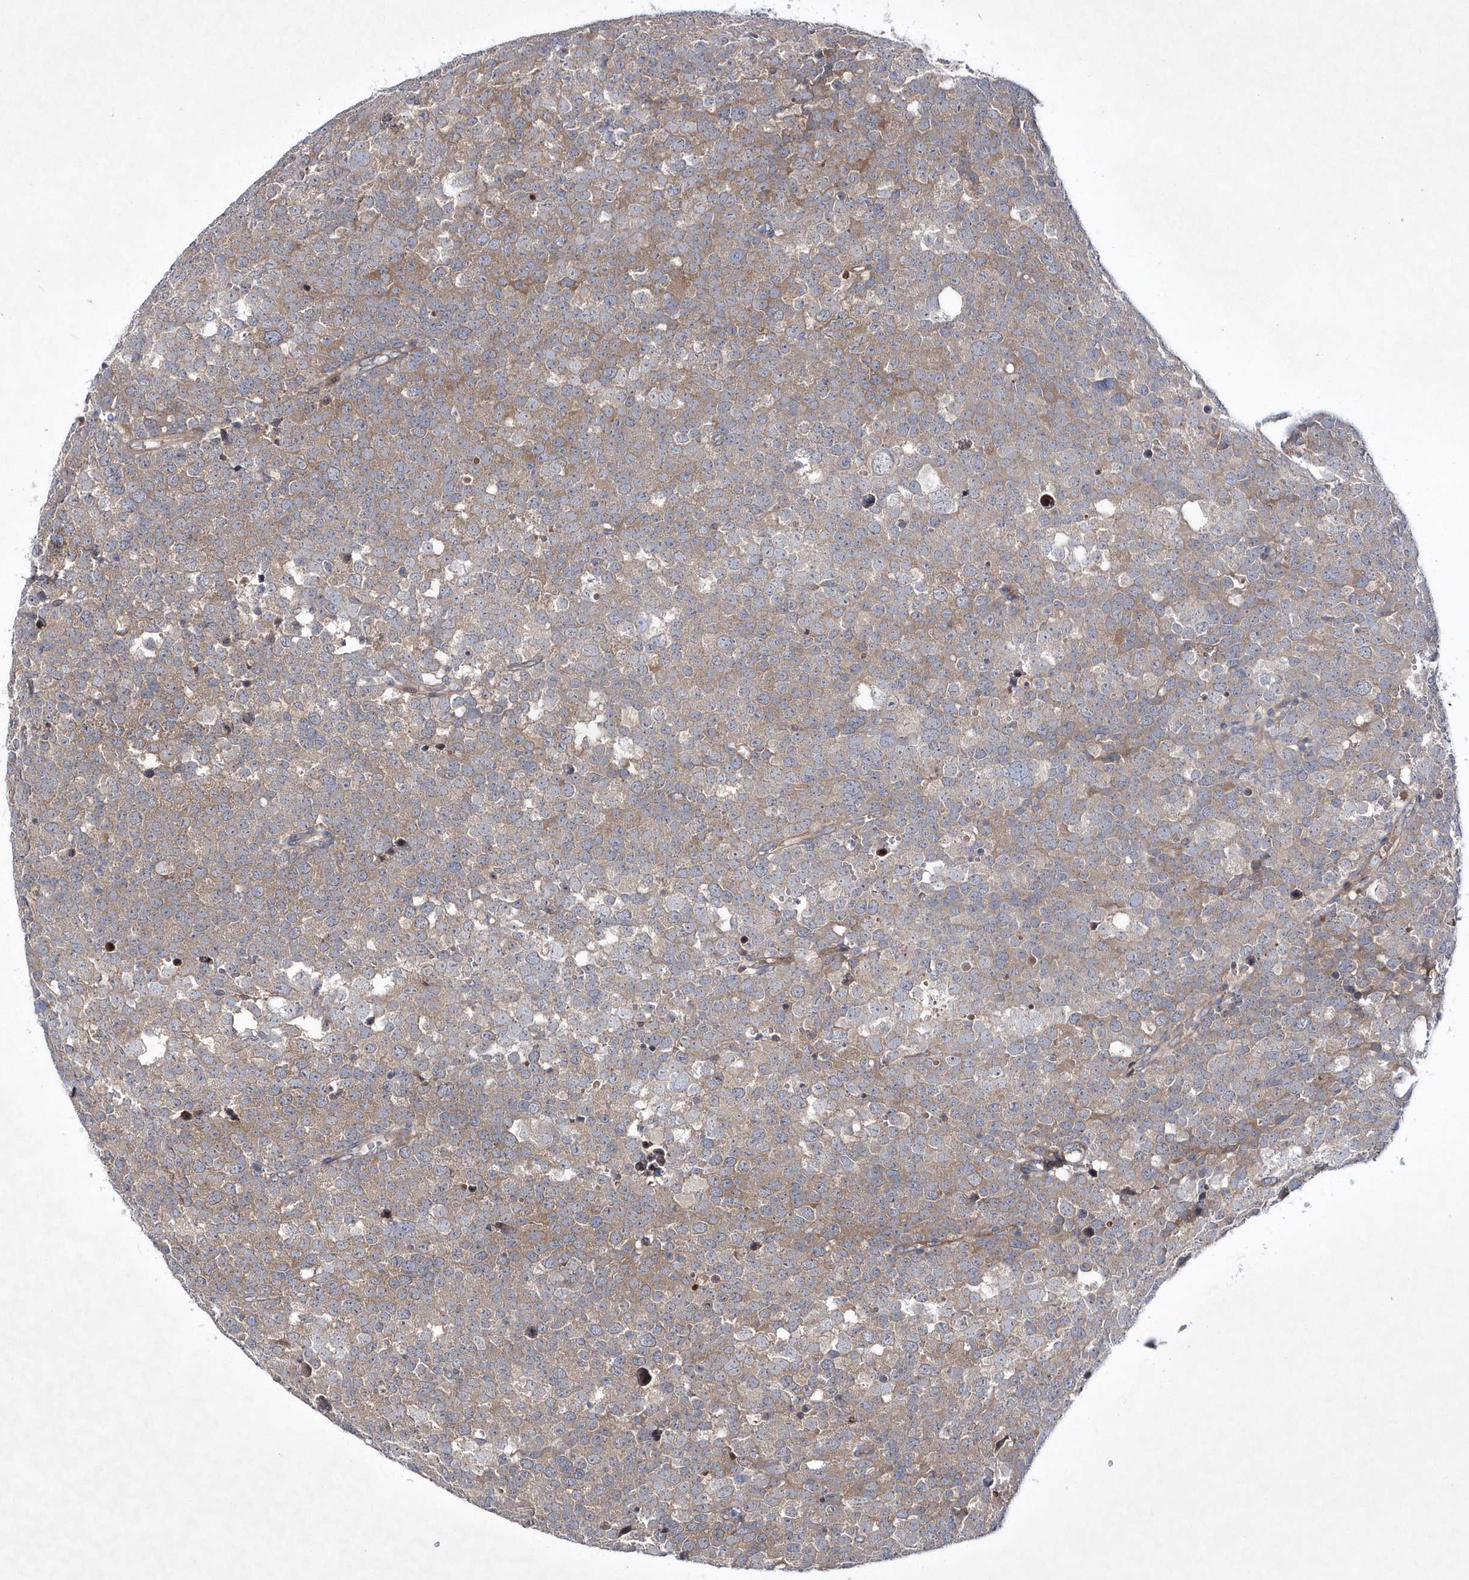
{"staining": {"intensity": "moderate", "quantity": ">75%", "location": "cytoplasmic/membranous"}, "tissue": "testis cancer", "cell_type": "Tumor cells", "image_type": "cancer", "snomed": [{"axis": "morphology", "description": "Seminoma, NOS"}, {"axis": "topography", "description": "Testis"}], "caption": "IHC photomicrograph of neoplastic tissue: testis cancer (seminoma) stained using IHC shows medium levels of moderate protein expression localized specifically in the cytoplasmic/membranous of tumor cells, appearing as a cytoplasmic/membranous brown color.", "gene": "DSPP", "patient": {"sex": "male", "age": 71}}